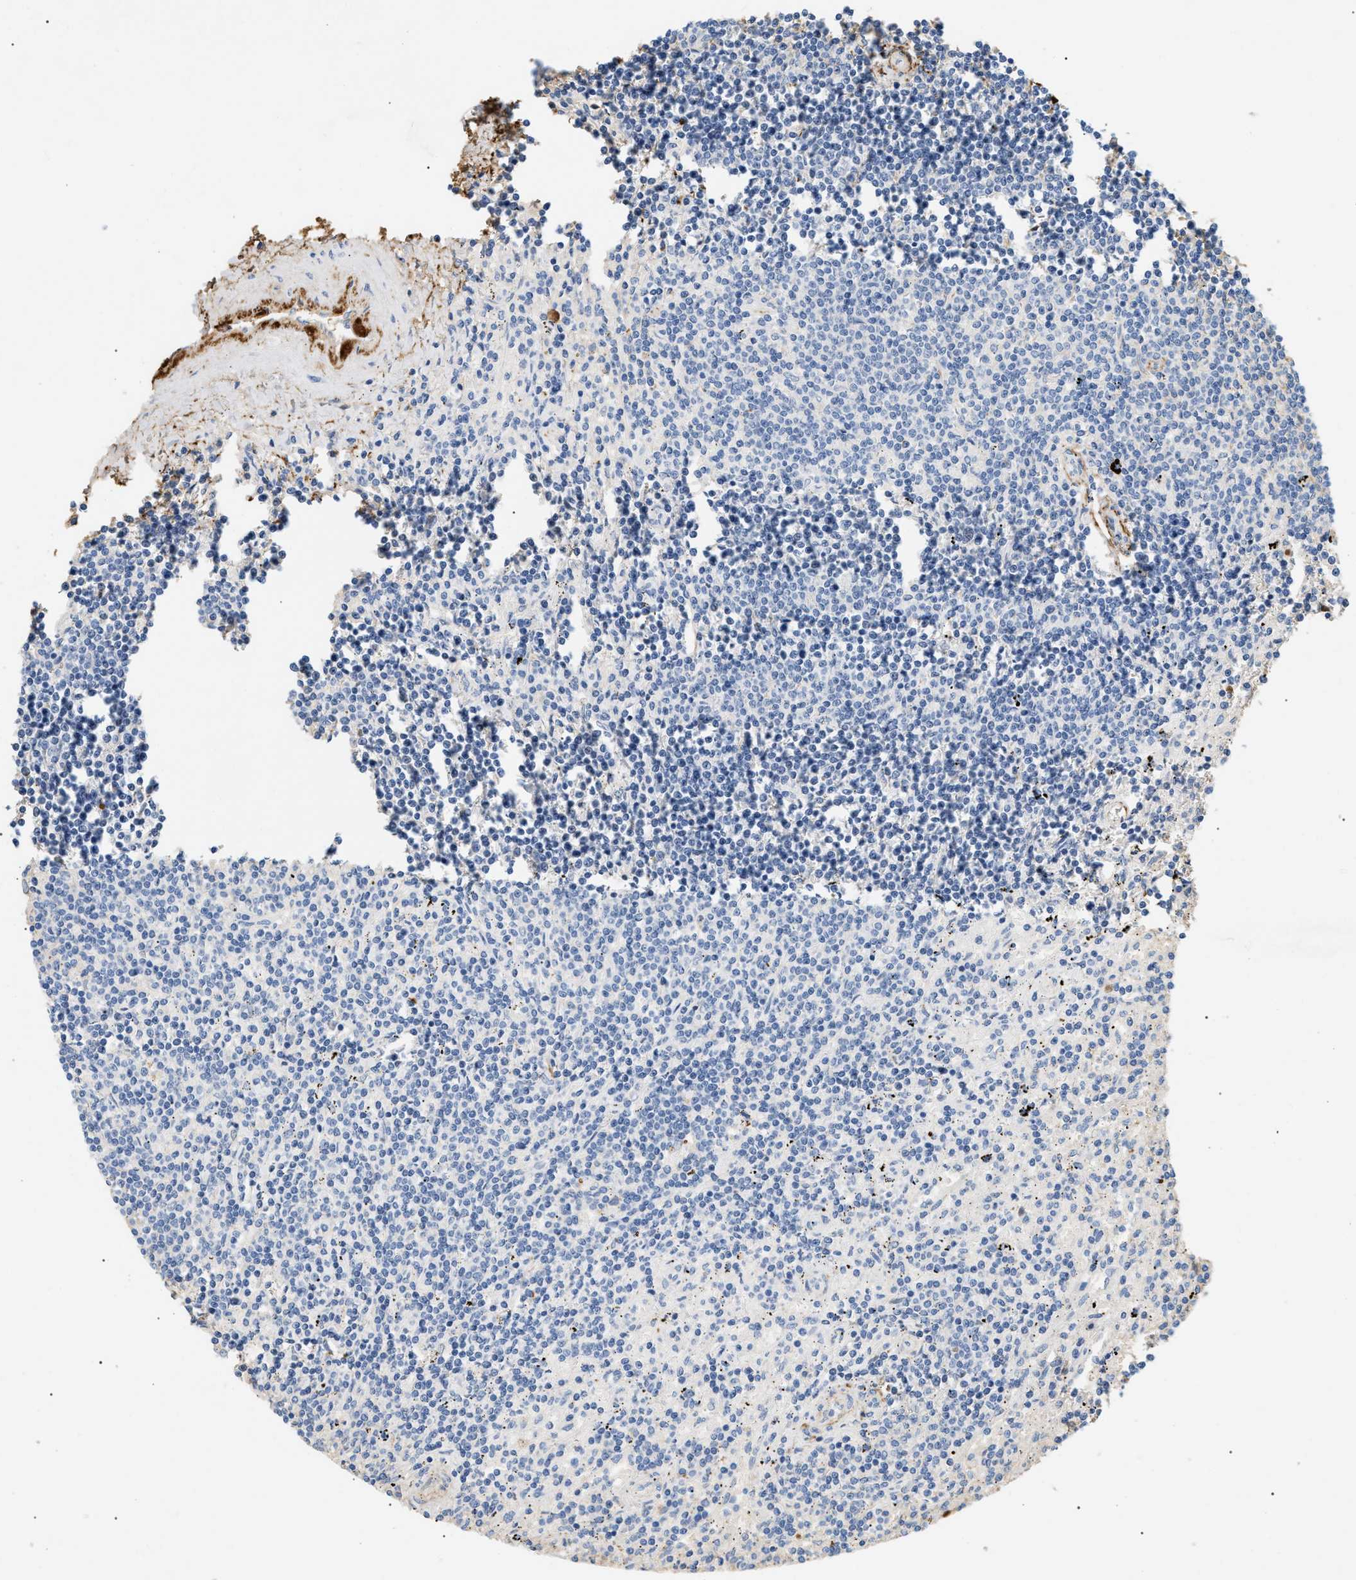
{"staining": {"intensity": "negative", "quantity": "none", "location": "none"}, "tissue": "lymphoma", "cell_type": "Tumor cells", "image_type": "cancer", "snomed": [{"axis": "morphology", "description": "Malignant lymphoma, non-Hodgkin's type, Low grade"}, {"axis": "topography", "description": "Spleen"}], "caption": "DAB immunohistochemical staining of lymphoma demonstrates no significant expression in tumor cells. The staining was performed using DAB to visualize the protein expression in brown, while the nuclei were stained in blue with hematoxylin (Magnification: 20x).", "gene": "CFH", "patient": {"sex": "male", "age": 76}}